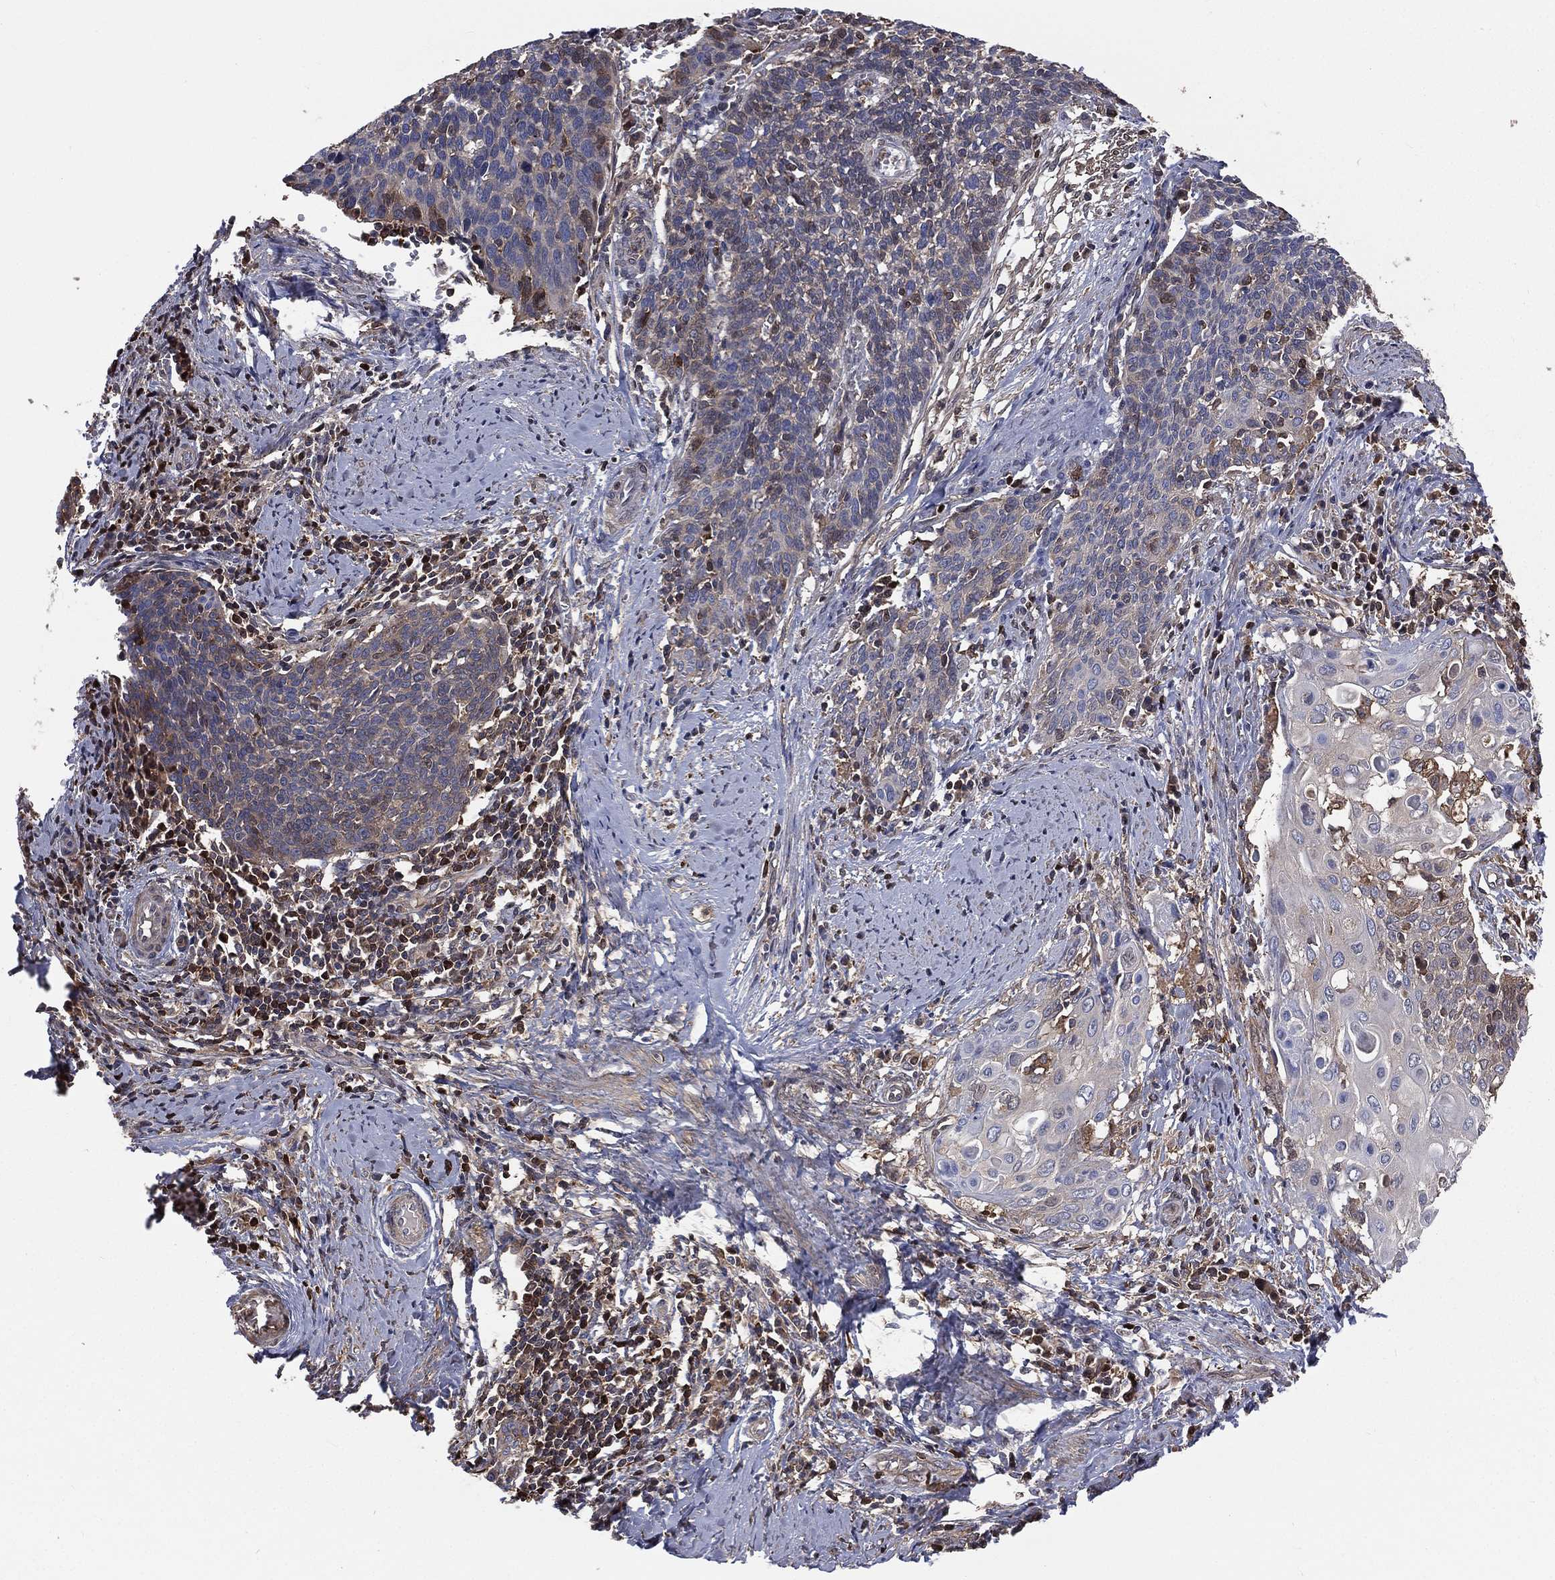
{"staining": {"intensity": "weak", "quantity": "<25%", "location": "cytoplasmic/membranous"}, "tissue": "cervical cancer", "cell_type": "Tumor cells", "image_type": "cancer", "snomed": [{"axis": "morphology", "description": "Squamous cell carcinoma, NOS"}, {"axis": "topography", "description": "Cervix"}], "caption": "There is no significant positivity in tumor cells of cervical cancer.", "gene": "TBC1D2", "patient": {"sex": "female", "age": 39}}